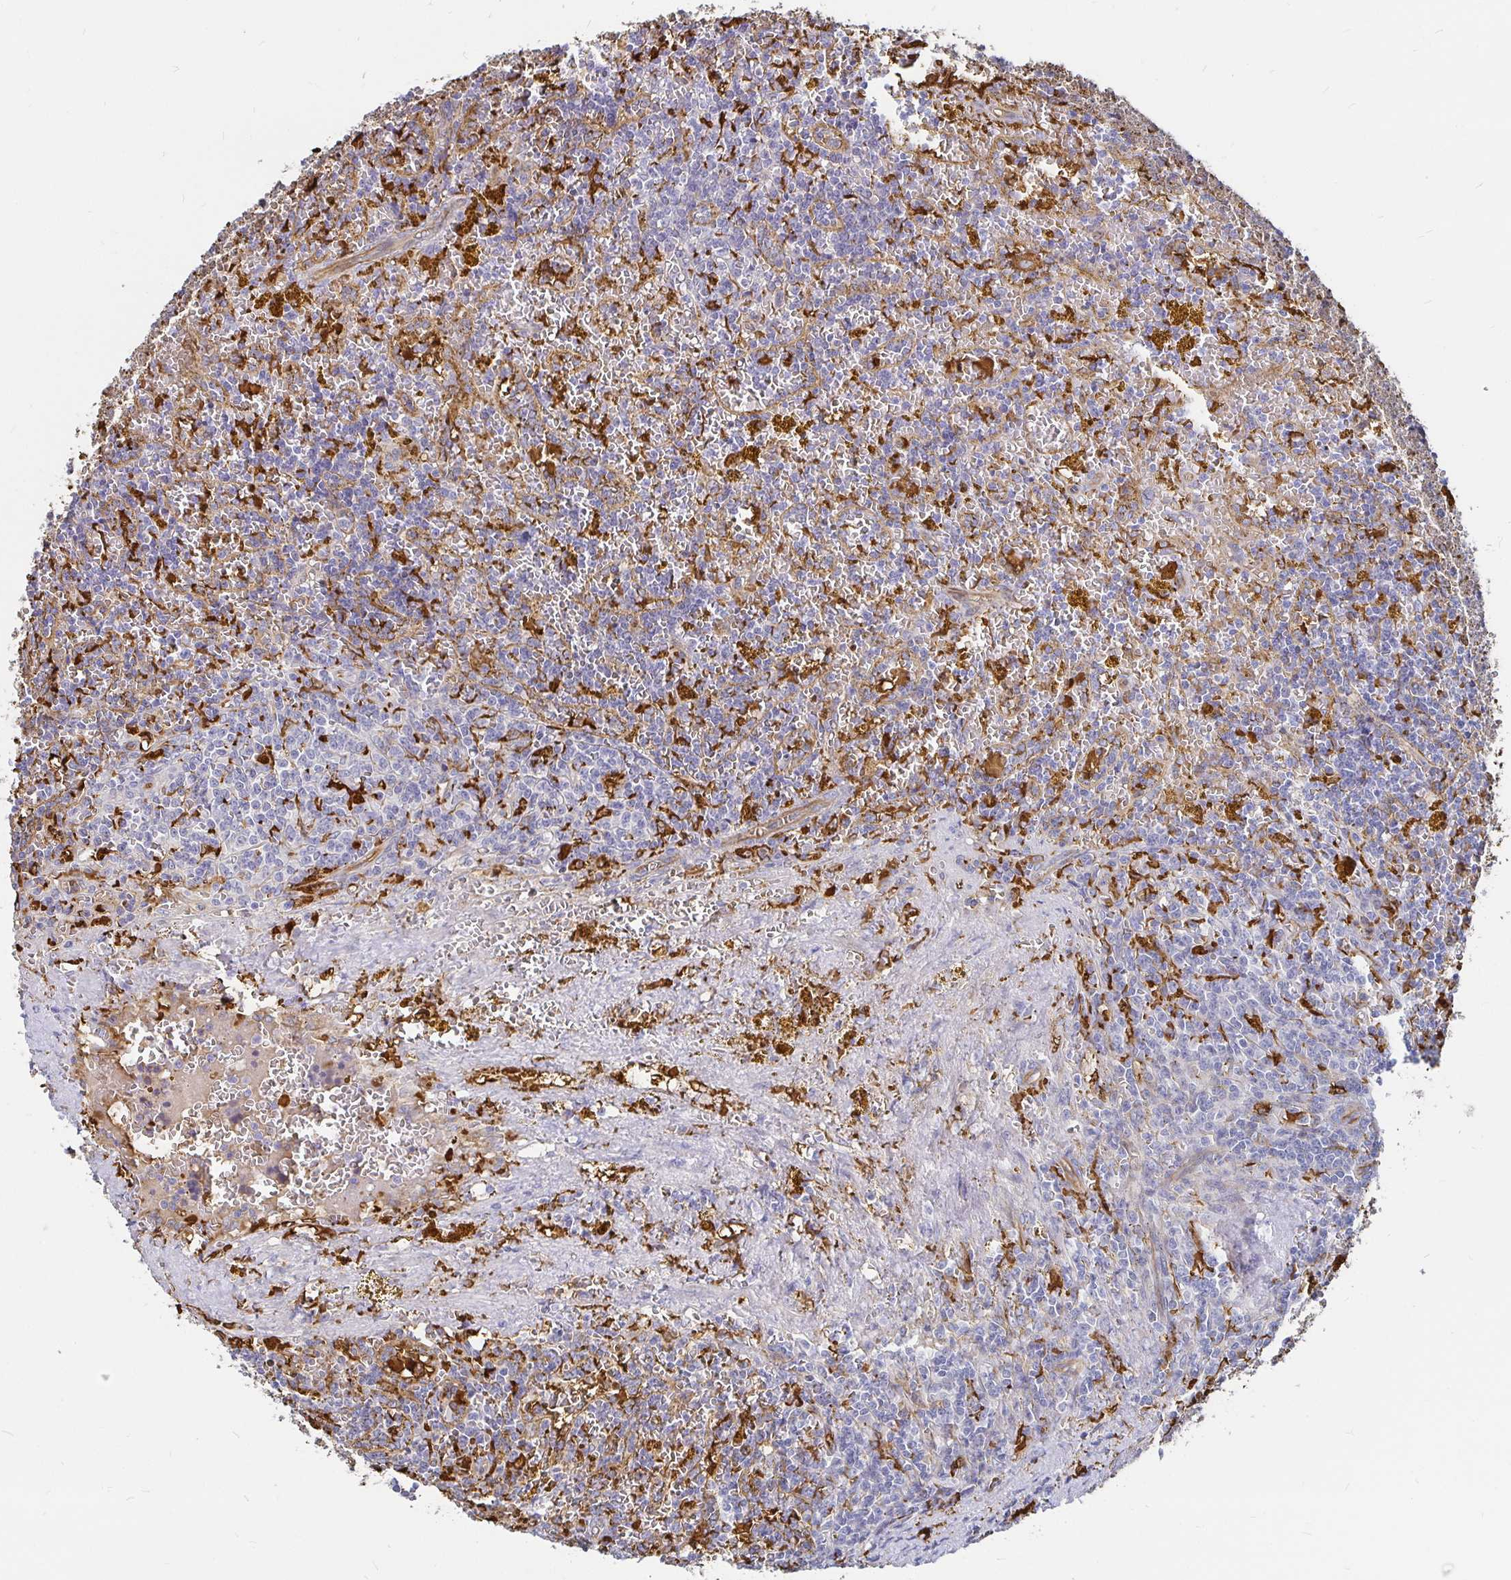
{"staining": {"intensity": "negative", "quantity": "none", "location": "none"}, "tissue": "lymphoma", "cell_type": "Tumor cells", "image_type": "cancer", "snomed": [{"axis": "morphology", "description": "Malignant lymphoma, non-Hodgkin's type, Low grade"}, {"axis": "topography", "description": "Spleen"}, {"axis": "topography", "description": "Lymph node"}], "caption": "Lymphoma was stained to show a protein in brown. There is no significant expression in tumor cells.", "gene": "CCDC85A", "patient": {"sex": "female", "age": 66}}